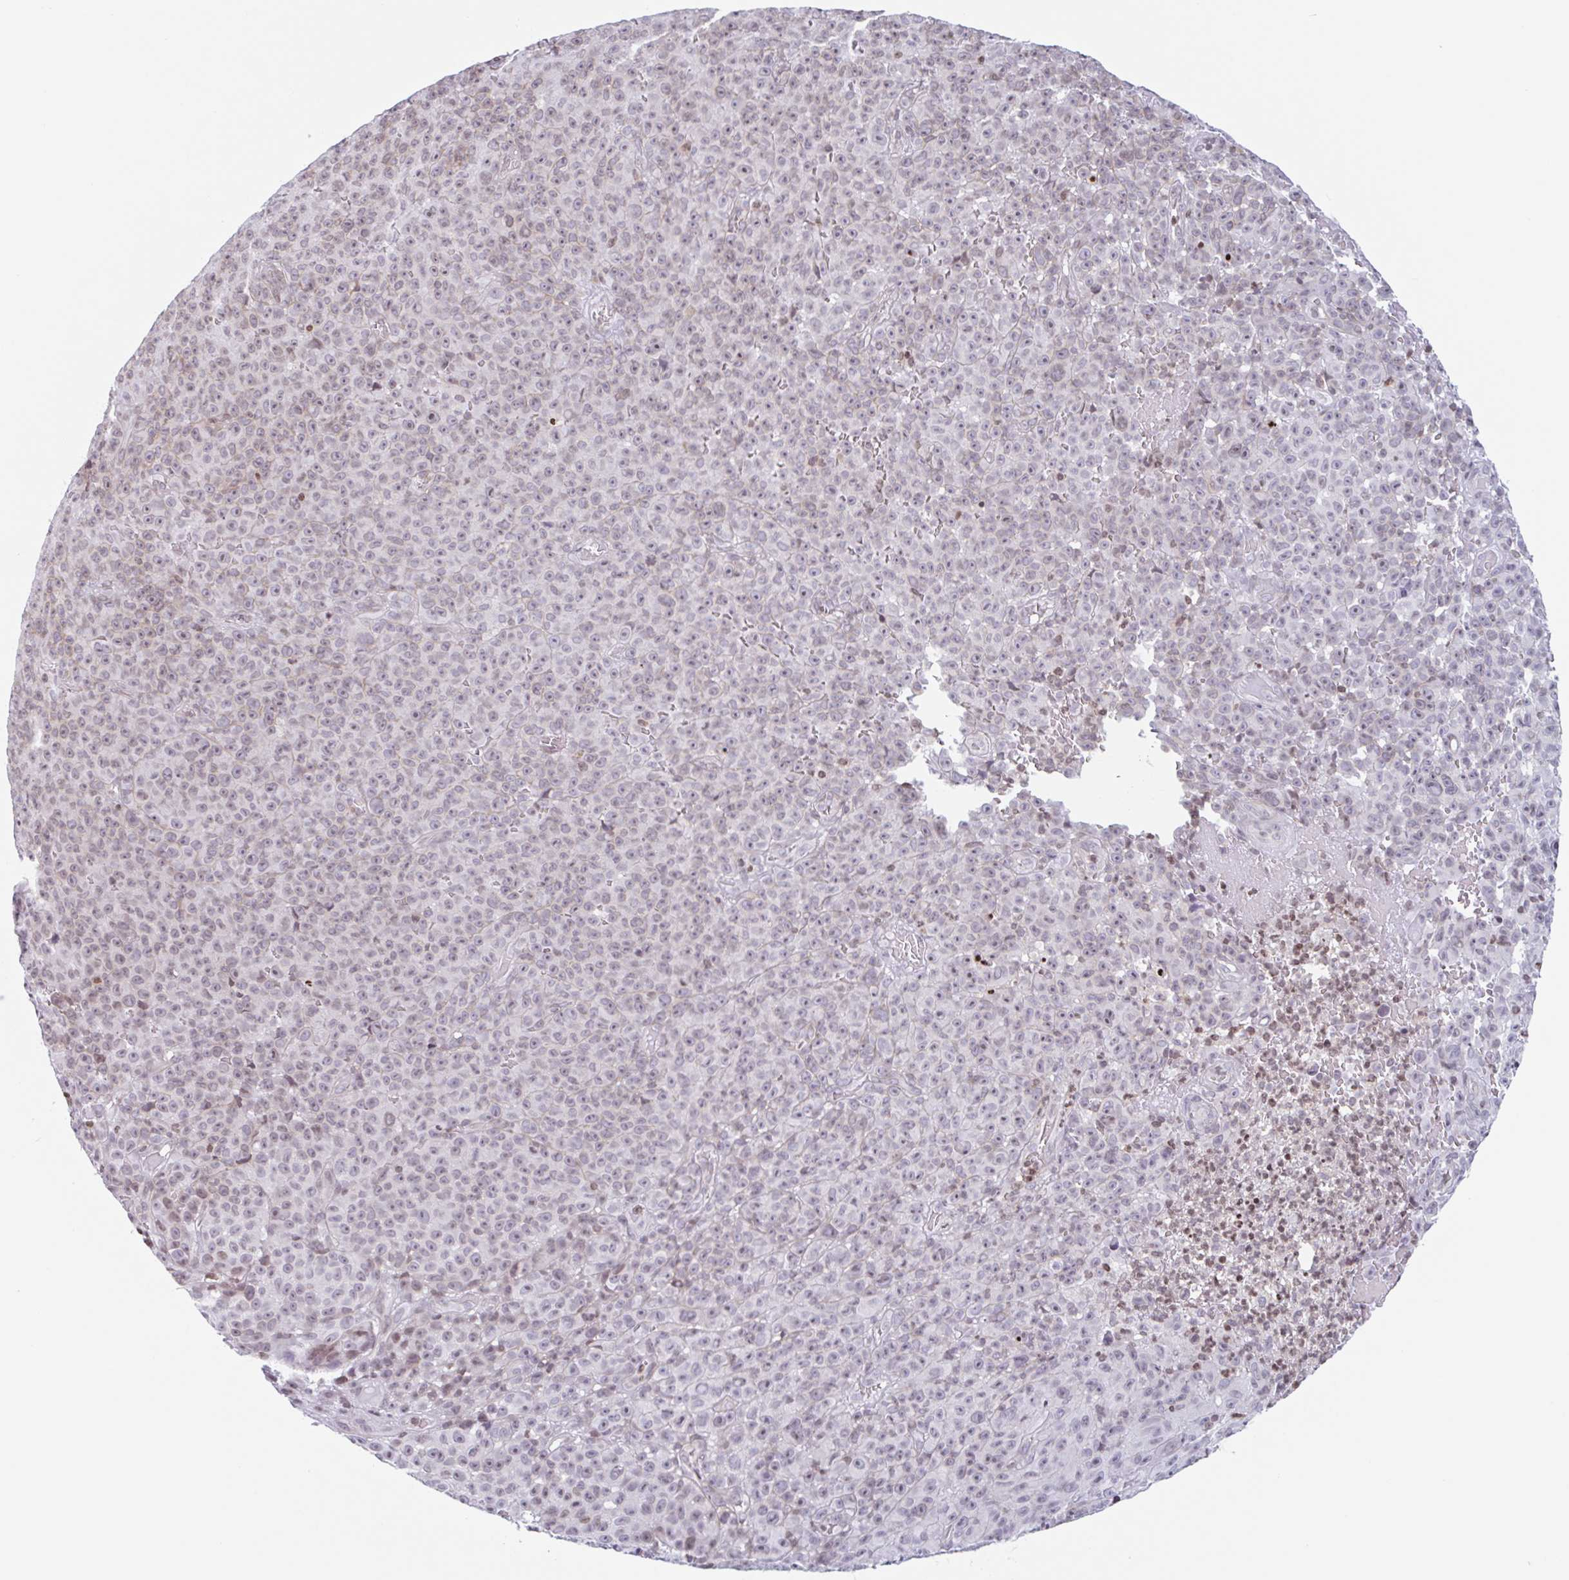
{"staining": {"intensity": "weak", "quantity": "25%-75%", "location": "nuclear"}, "tissue": "melanoma", "cell_type": "Tumor cells", "image_type": "cancer", "snomed": [{"axis": "morphology", "description": "Malignant melanoma, NOS"}, {"axis": "topography", "description": "Skin"}], "caption": "Malignant melanoma tissue displays weak nuclear staining in approximately 25%-75% of tumor cells, visualized by immunohistochemistry.", "gene": "NOL6", "patient": {"sex": "female", "age": 82}}